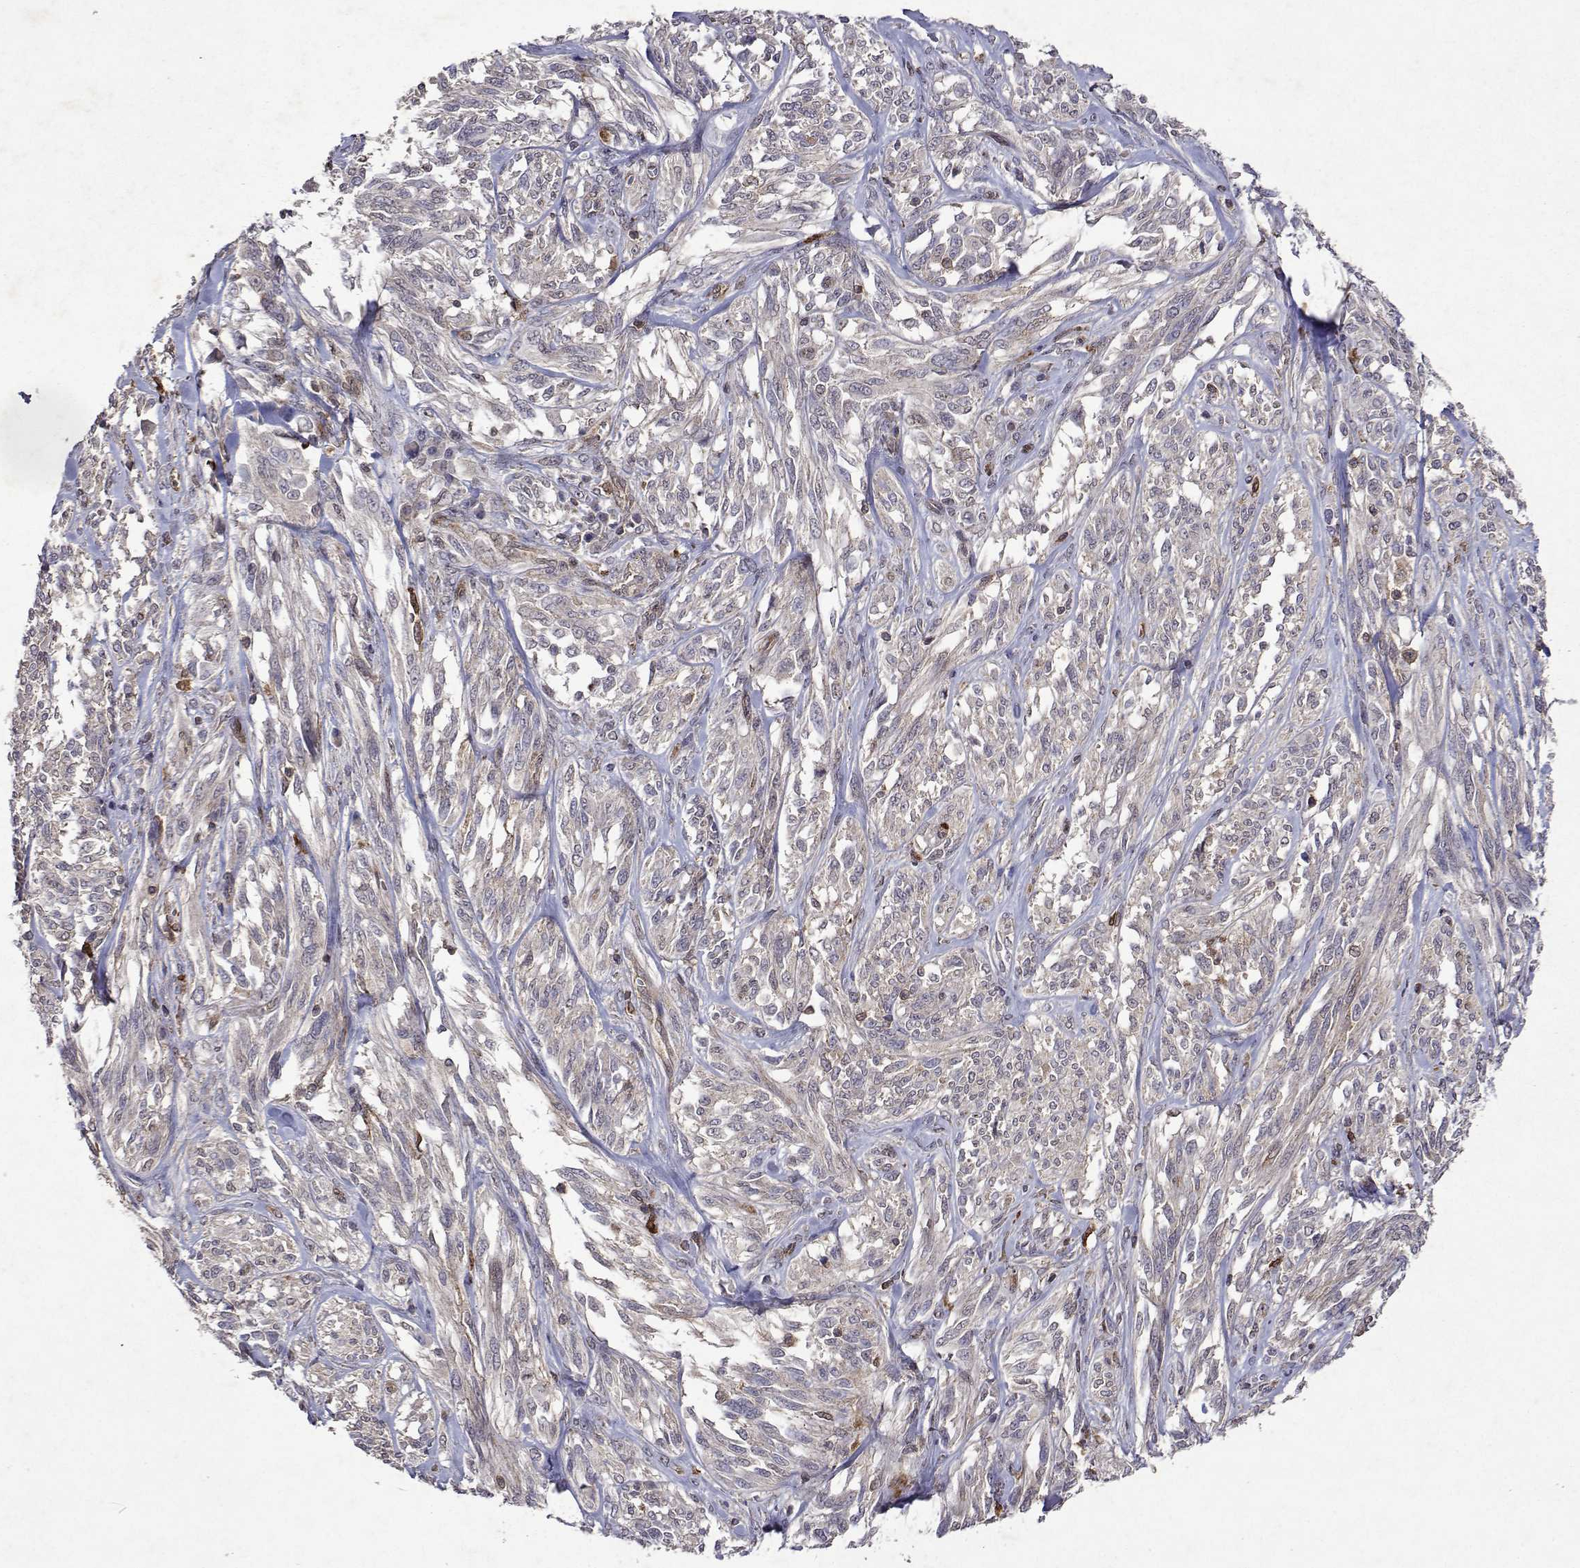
{"staining": {"intensity": "weak", "quantity": ">75%", "location": "cytoplasmic/membranous"}, "tissue": "melanoma", "cell_type": "Tumor cells", "image_type": "cancer", "snomed": [{"axis": "morphology", "description": "Malignant melanoma, NOS"}, {"axis": "topography", "description": "Skin"}], "caption": "This is an image of IHC staining of melanoma, which shows weak staining in the cytoplasmic/membranous of tumor cells.", "gene": "APAF1", "patient": {"sex": "female", "age": 91}}